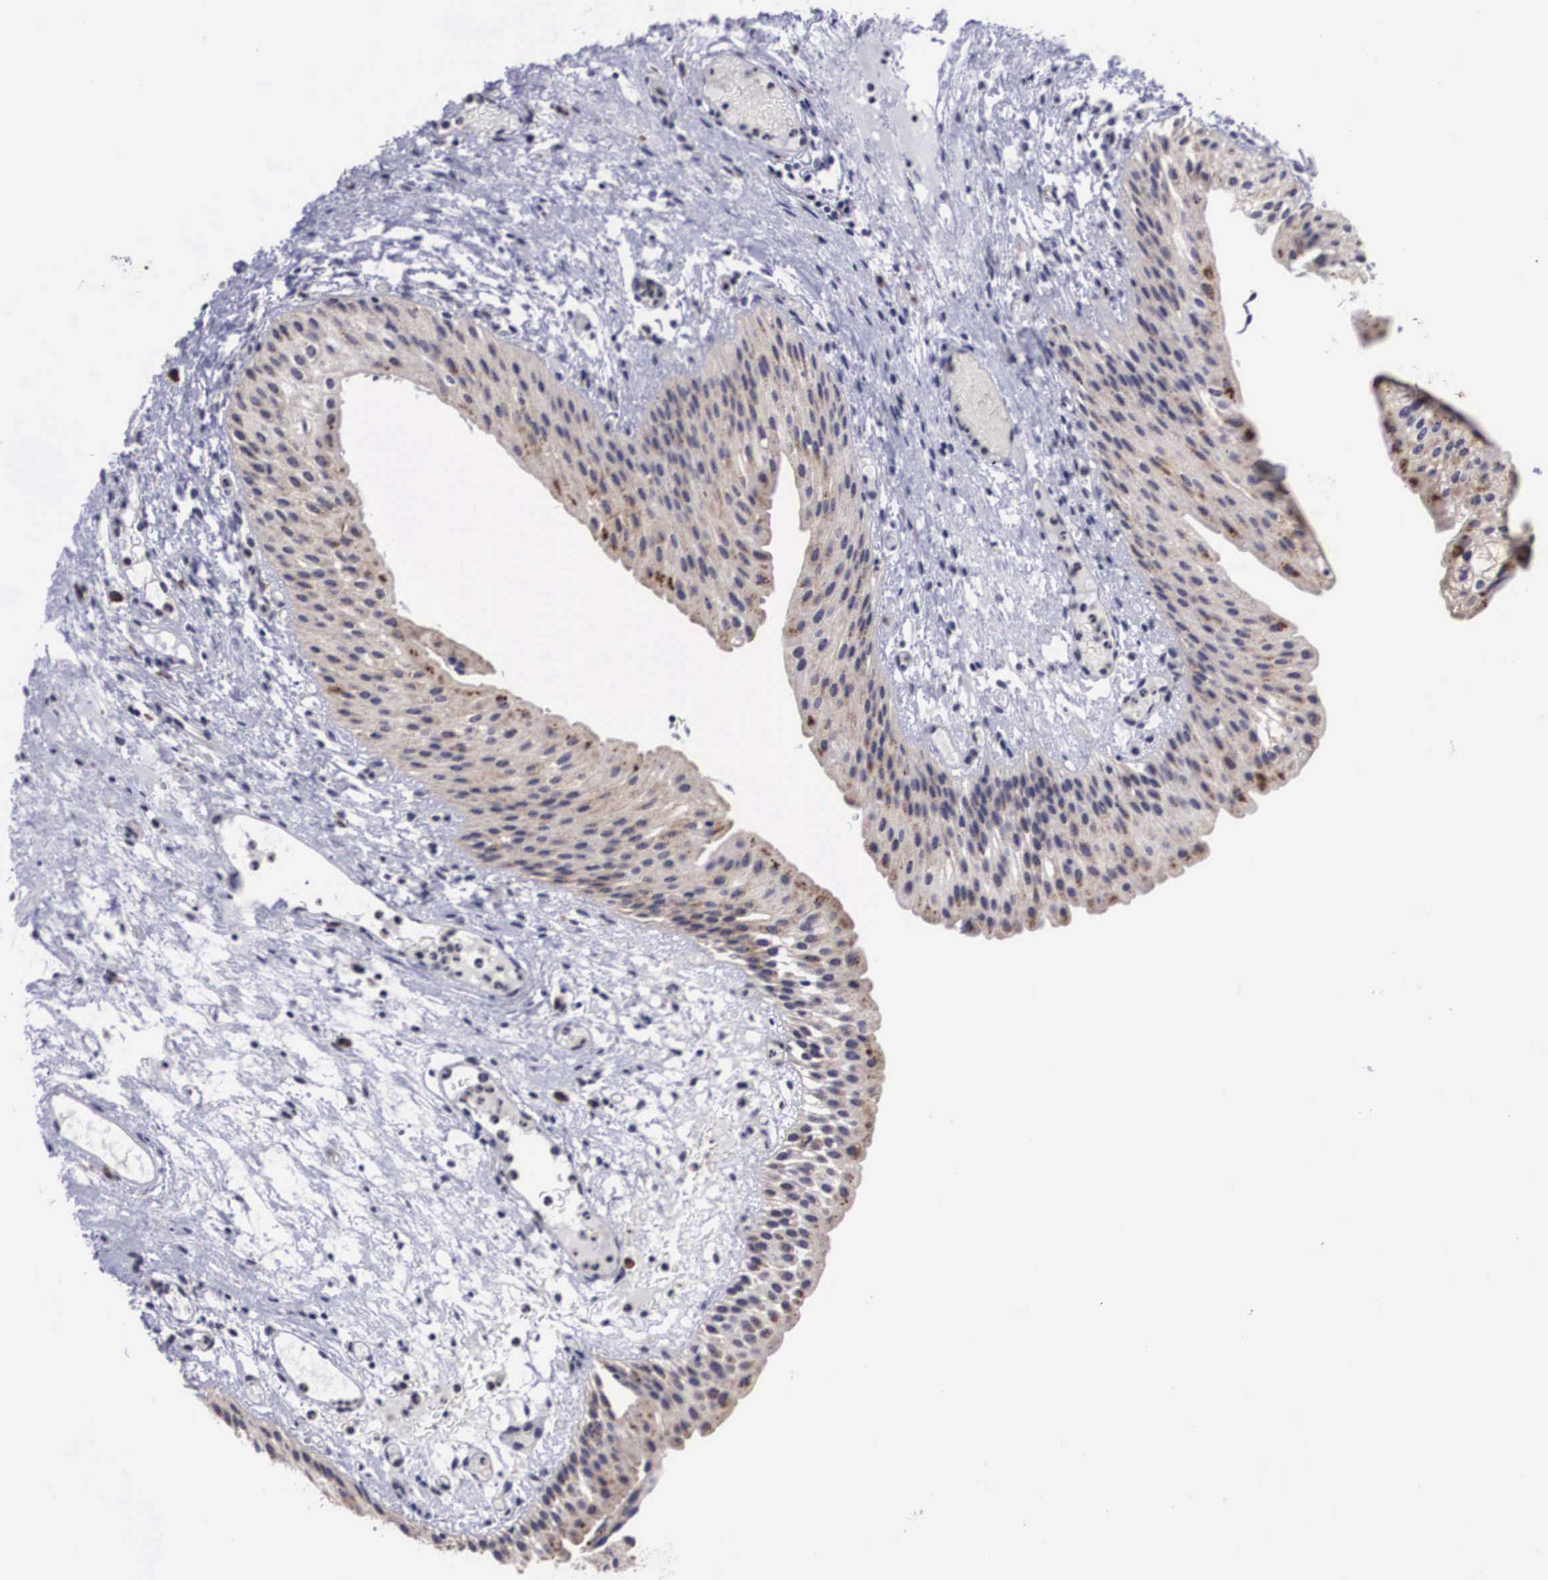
{"staining": {"intensity": "weak", "quantity": "25%-75%", "location": "cytoplasmic/membranous"}, "tissue": "urinary bladder", "cell_type": "Urothelial cells", "image_type": "normal", "snomed": [{"axis": "morphology", "description": "Normal tissue, NOS"}, {"axis": "topography", "description": "Urinary bladder"}], "caption": "Brown immunohistochemical staining in unremarkable urinary bladder exhibits weak cytoplasmic/membranous positivity in approximately 25%-75% of urothelial cells.", "gene": "CRELD2", "patient": {"sex": "male", "age": 48}}